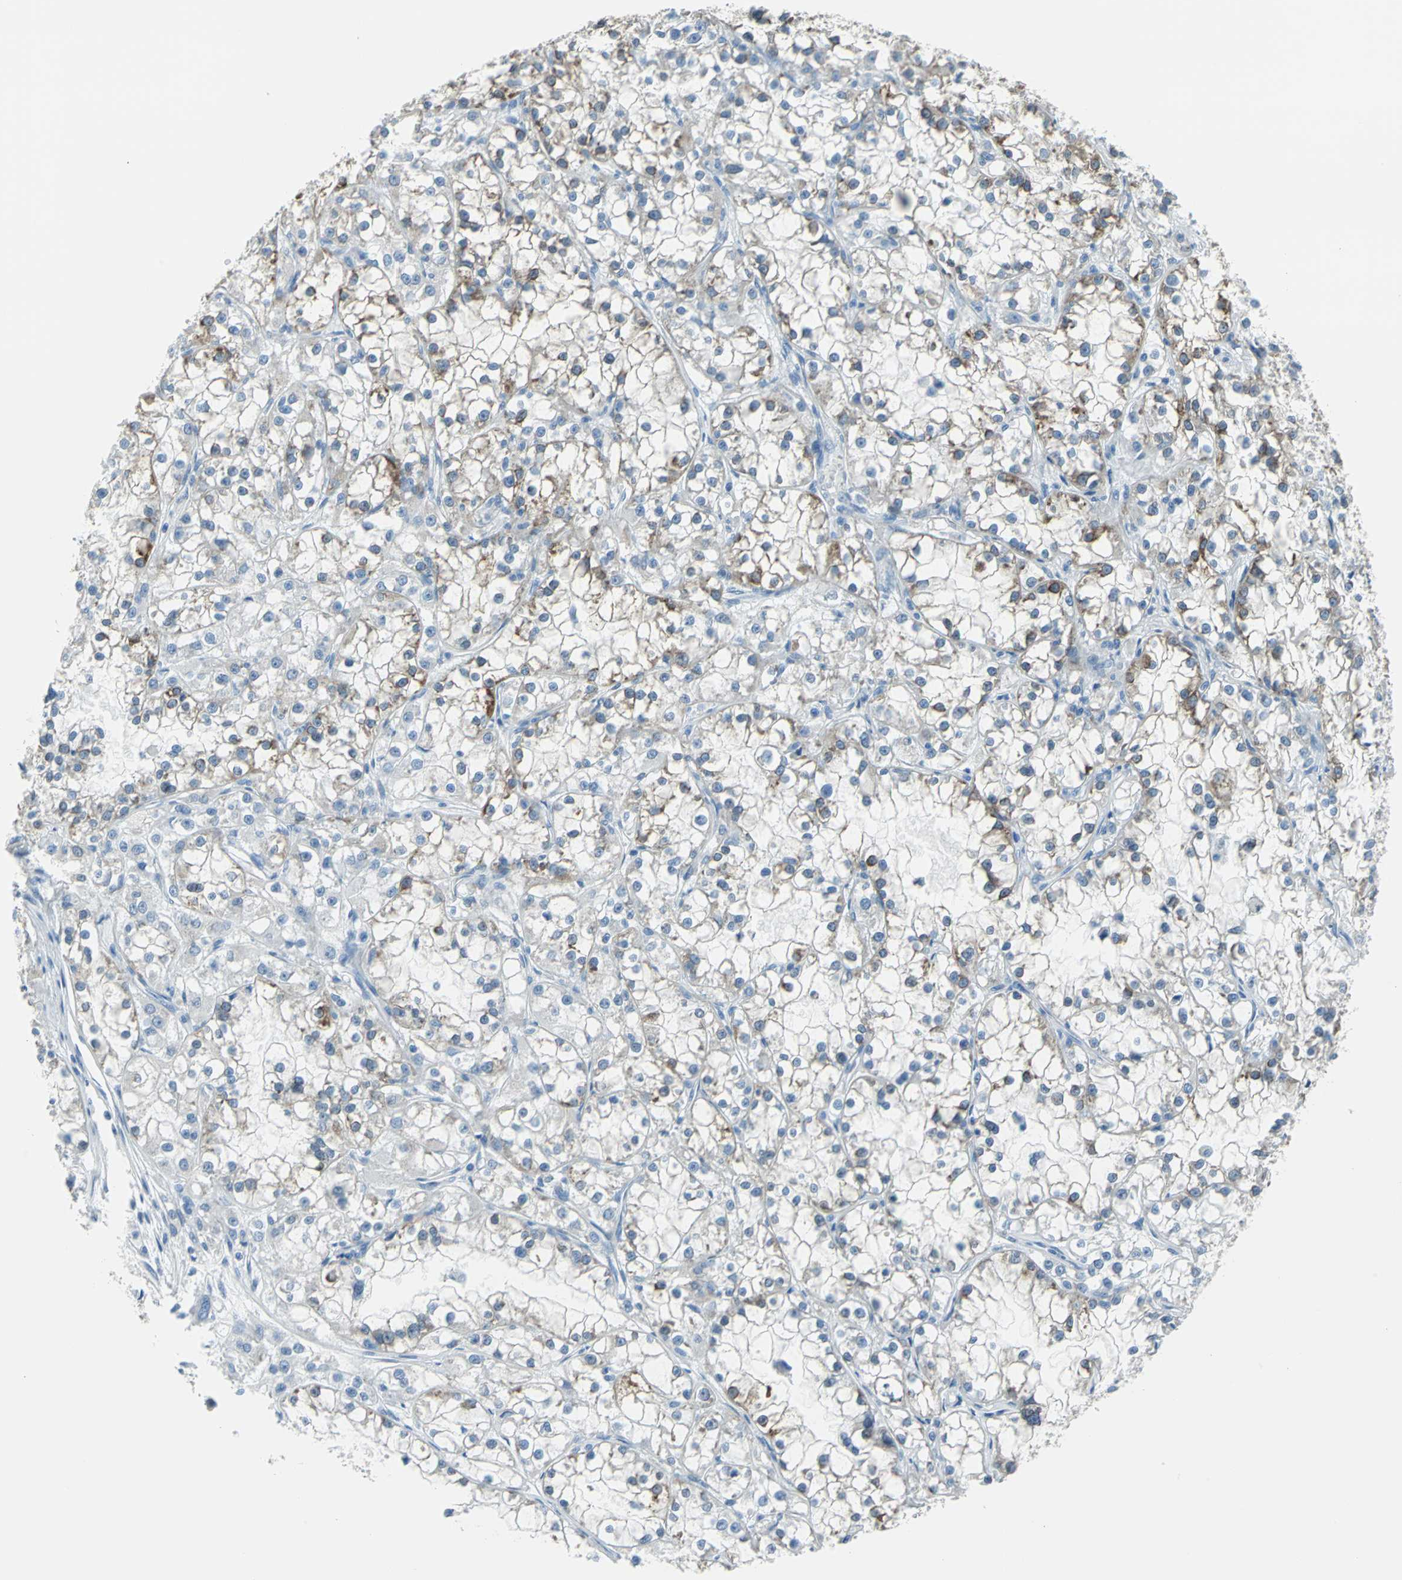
{"staining": {"intensity": "strong", "quantity": "<25%", "location": "cytoplasmic/membranous"}, "tissue": "renal cancer", "cell_type": "Tumor cells", "image_type": "cancer", "snomed": [{"axis": "morphology", "description": "Adenocarcinoma, NOS"}, {"axis": "topography", "description": "Kidney"}], "caption": "Immunohistochemical staining of adenocarcinoma (renal) exhibits strong cytoplasmic/membranous protein staining in approximately <25% of tumor cells.", "gene": "CYB5A", "patient": {"sex": "female", "age": 52}}